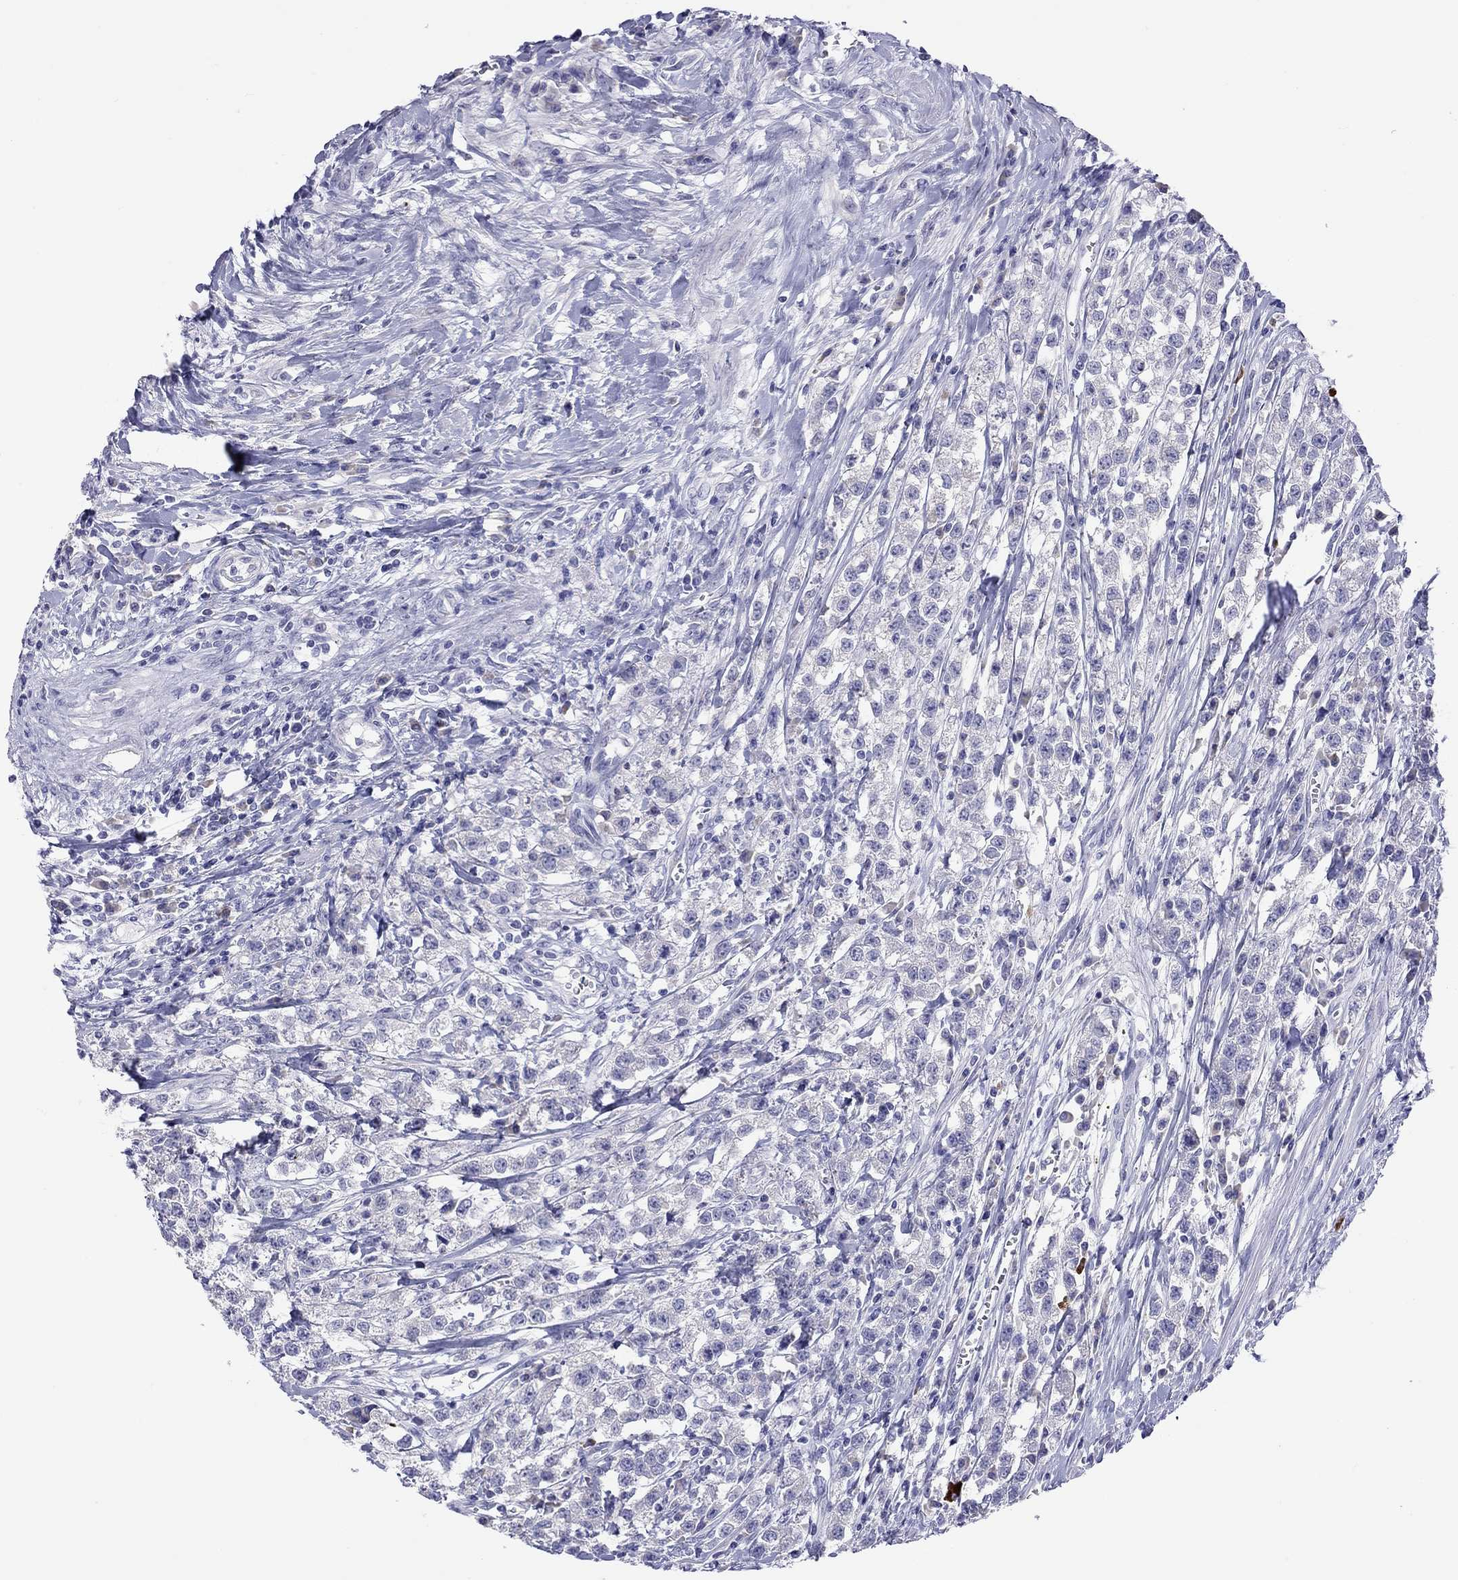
{"staining": {"intensity": "negative", "quantity": "none", "location": "none"}, "tissue": "testis cancer", "cell_type": "Tumor cells", "image_type": "cancer", "snomed": [{"axis": "morphology", "description": "Seminoma, NOS"}, {"axis": "topography", "description": "Testis"}], "caption": "High magnification brightfield microscopy of testis cancer (seminoma) stained with DAB (brown) and counterstained with hematoxylin (blue): tumor cells show no significant positivity. The staining is performed using DAB (3,3'-diaminobenzidine) brown chromogen with nuclei counter-stained in using hematoxylin.", "gene": "COL9A1", "patient": {"sex": "male", "age": 59}}